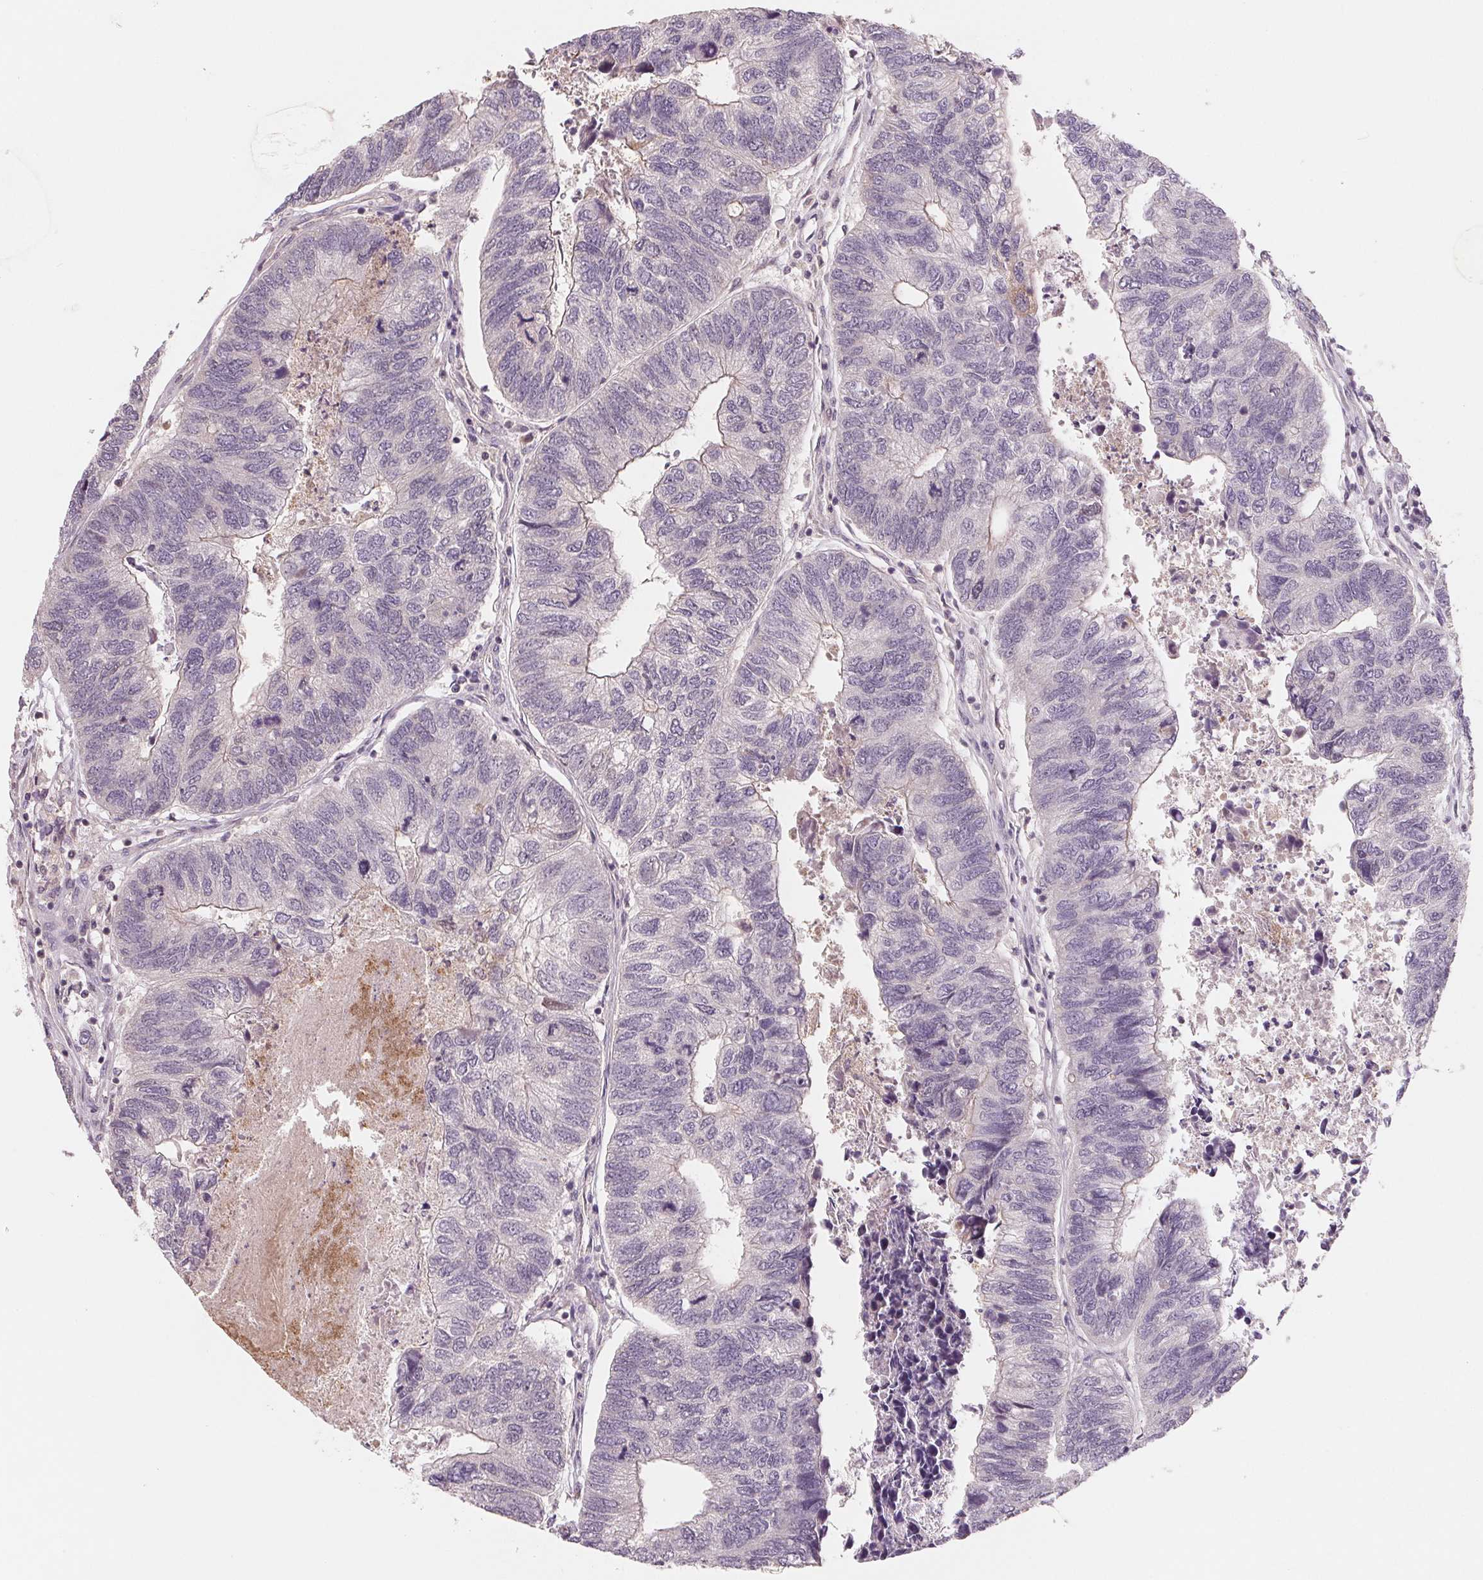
{"staining": {"intensity": "negative", "quantity": "none", "location": "none"}, "tissue": "colorectal cancer", "cell_type": "Tumor cells", "image_type": "cancer", "snomed": [{"axis": "morphology", "description": "Adenocarcinoma, NOS"}, {"axis": "topography", "description": "Colon"}], "caption": "Tumor cells show no significant expression in colorectal cancer (adenocarcinoma).", "gene": "AQP8", "patient": {"sex": "female", "age": 67}}